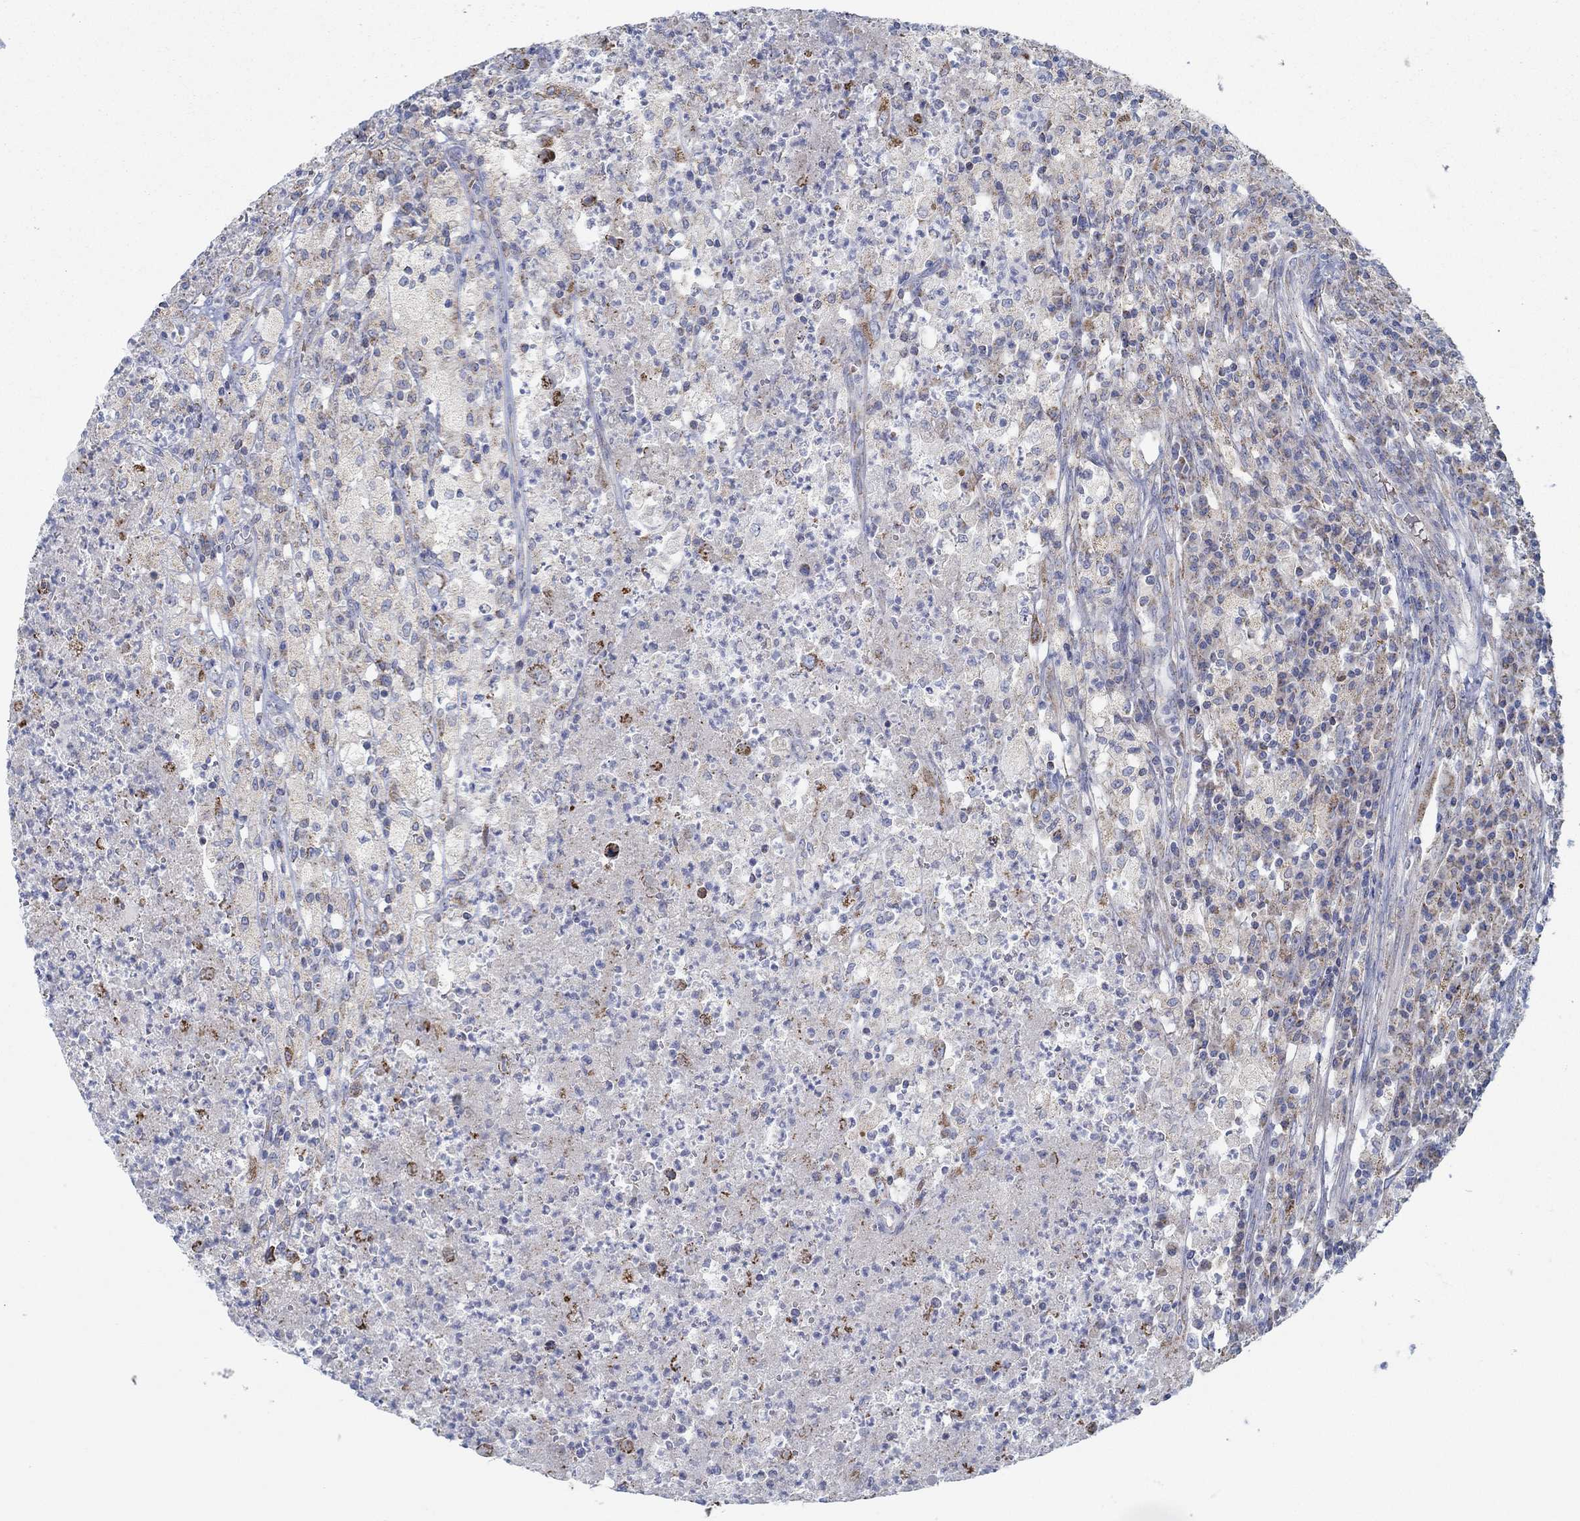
{"staining": {"intensity": "negative", "quantity": "none", "location": "none"}, "tissue": "testis cancer", "cell_type": "Tumor cells", "image_type": "cancer", "snomed": [{"axis": "morphology", "description": "Necrosis, NOS"}, {"axis": "morphology", "description": "Carcinoma, Embryonal, NOS"}, {"axis": "topography", "description": "Testis"}], "caption": "The image displays no significant staining in tumor cells of testis cancer.", "gene": "GLOD5", "patient": {"sex": "male", "age": 19}}